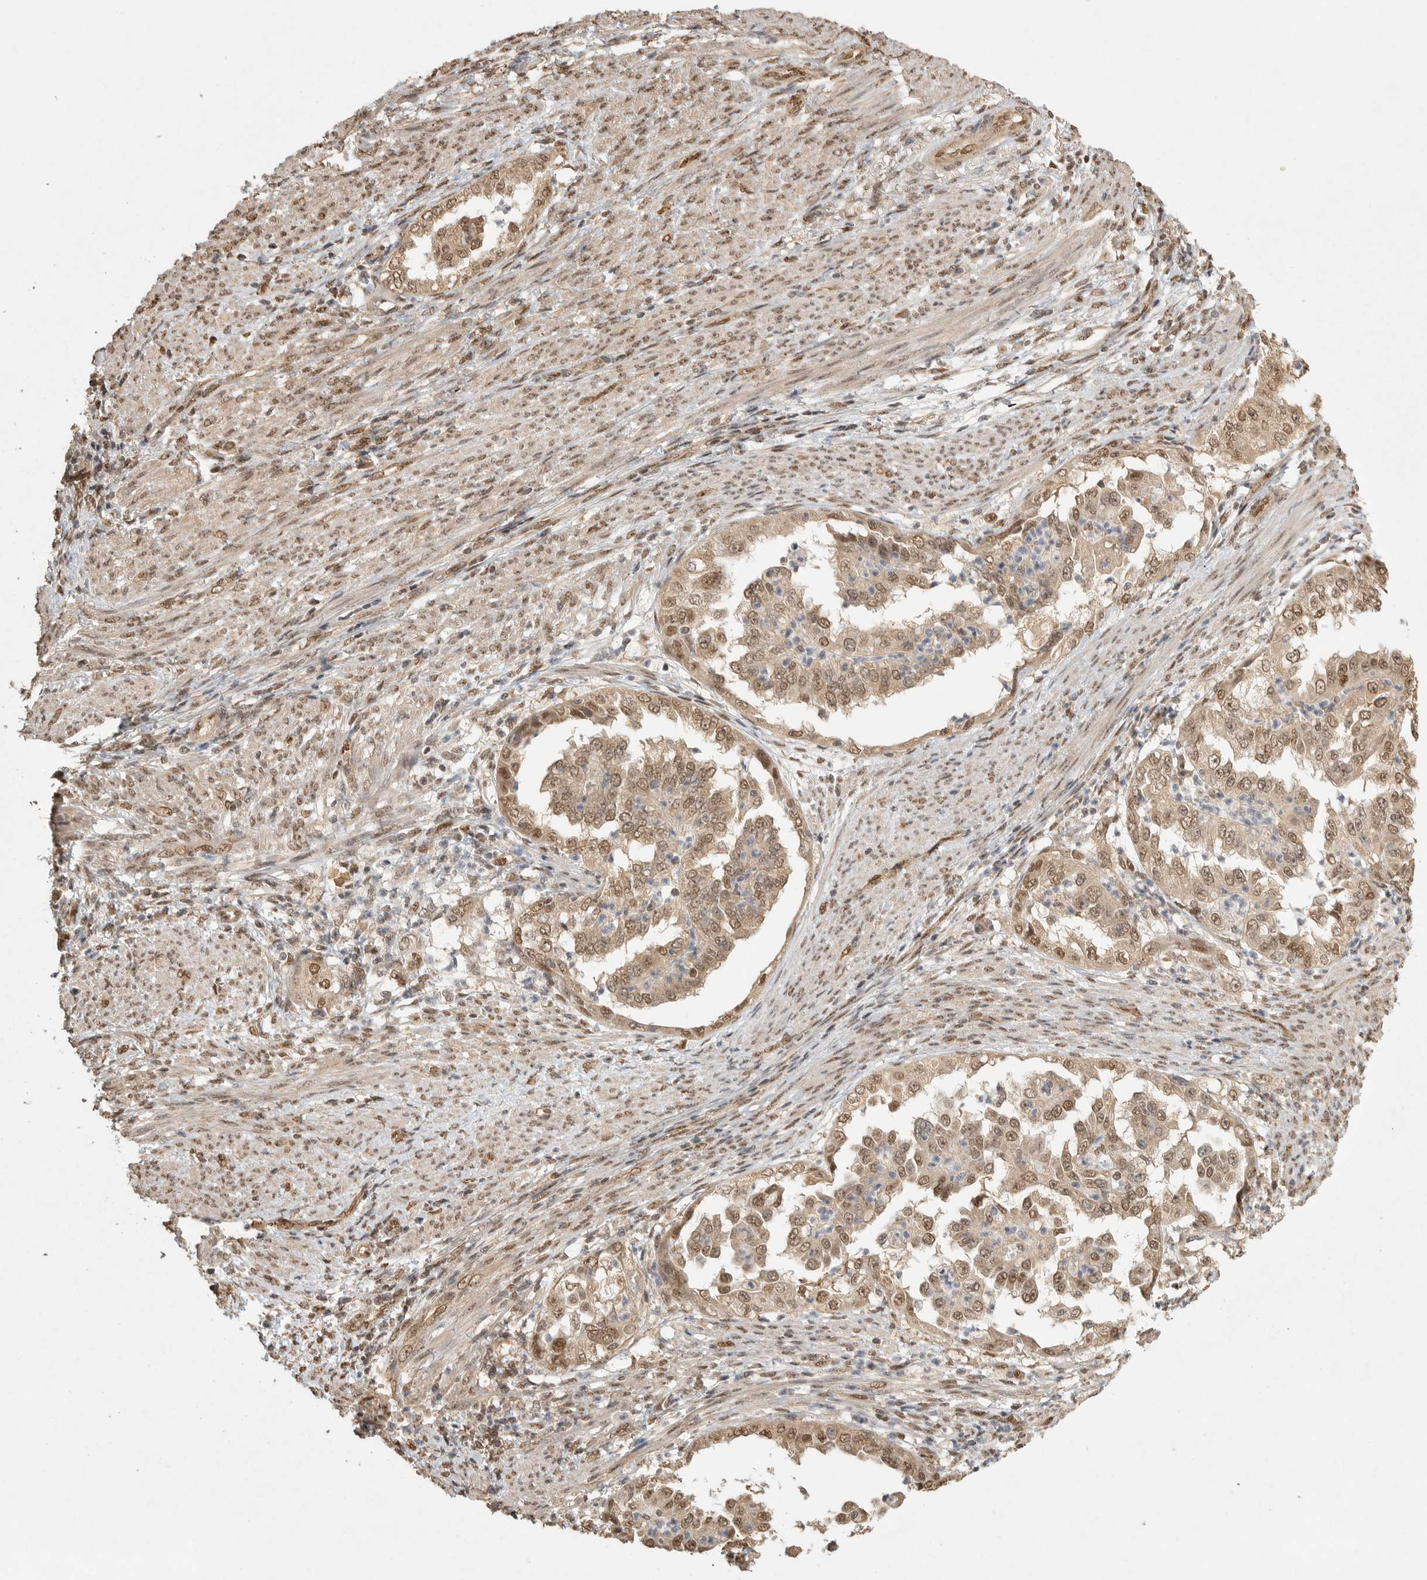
{"staining": {"intensity": "moderate", "quantity": ">75%", "location": "cytoplasmic/membranous,nuclear"}, "tissue": "endometrial cancer", "cell_type": "Tumor cells", "image_type": "cancer", "snomed": [{"axis": "morphology", "description": "Adenocarcinoma, NOS"}, {"axis": "topography", "description": "Endometrium"}], "caption": "This is an image of immunohistochemistry staining of endometrial adenocarcinoma, which shows moderate expression in the cytoplasmic/membranous and nuclear of tumor cells.", "gene": "DFFA", "patient": {"sex": "female", "age": 85}}